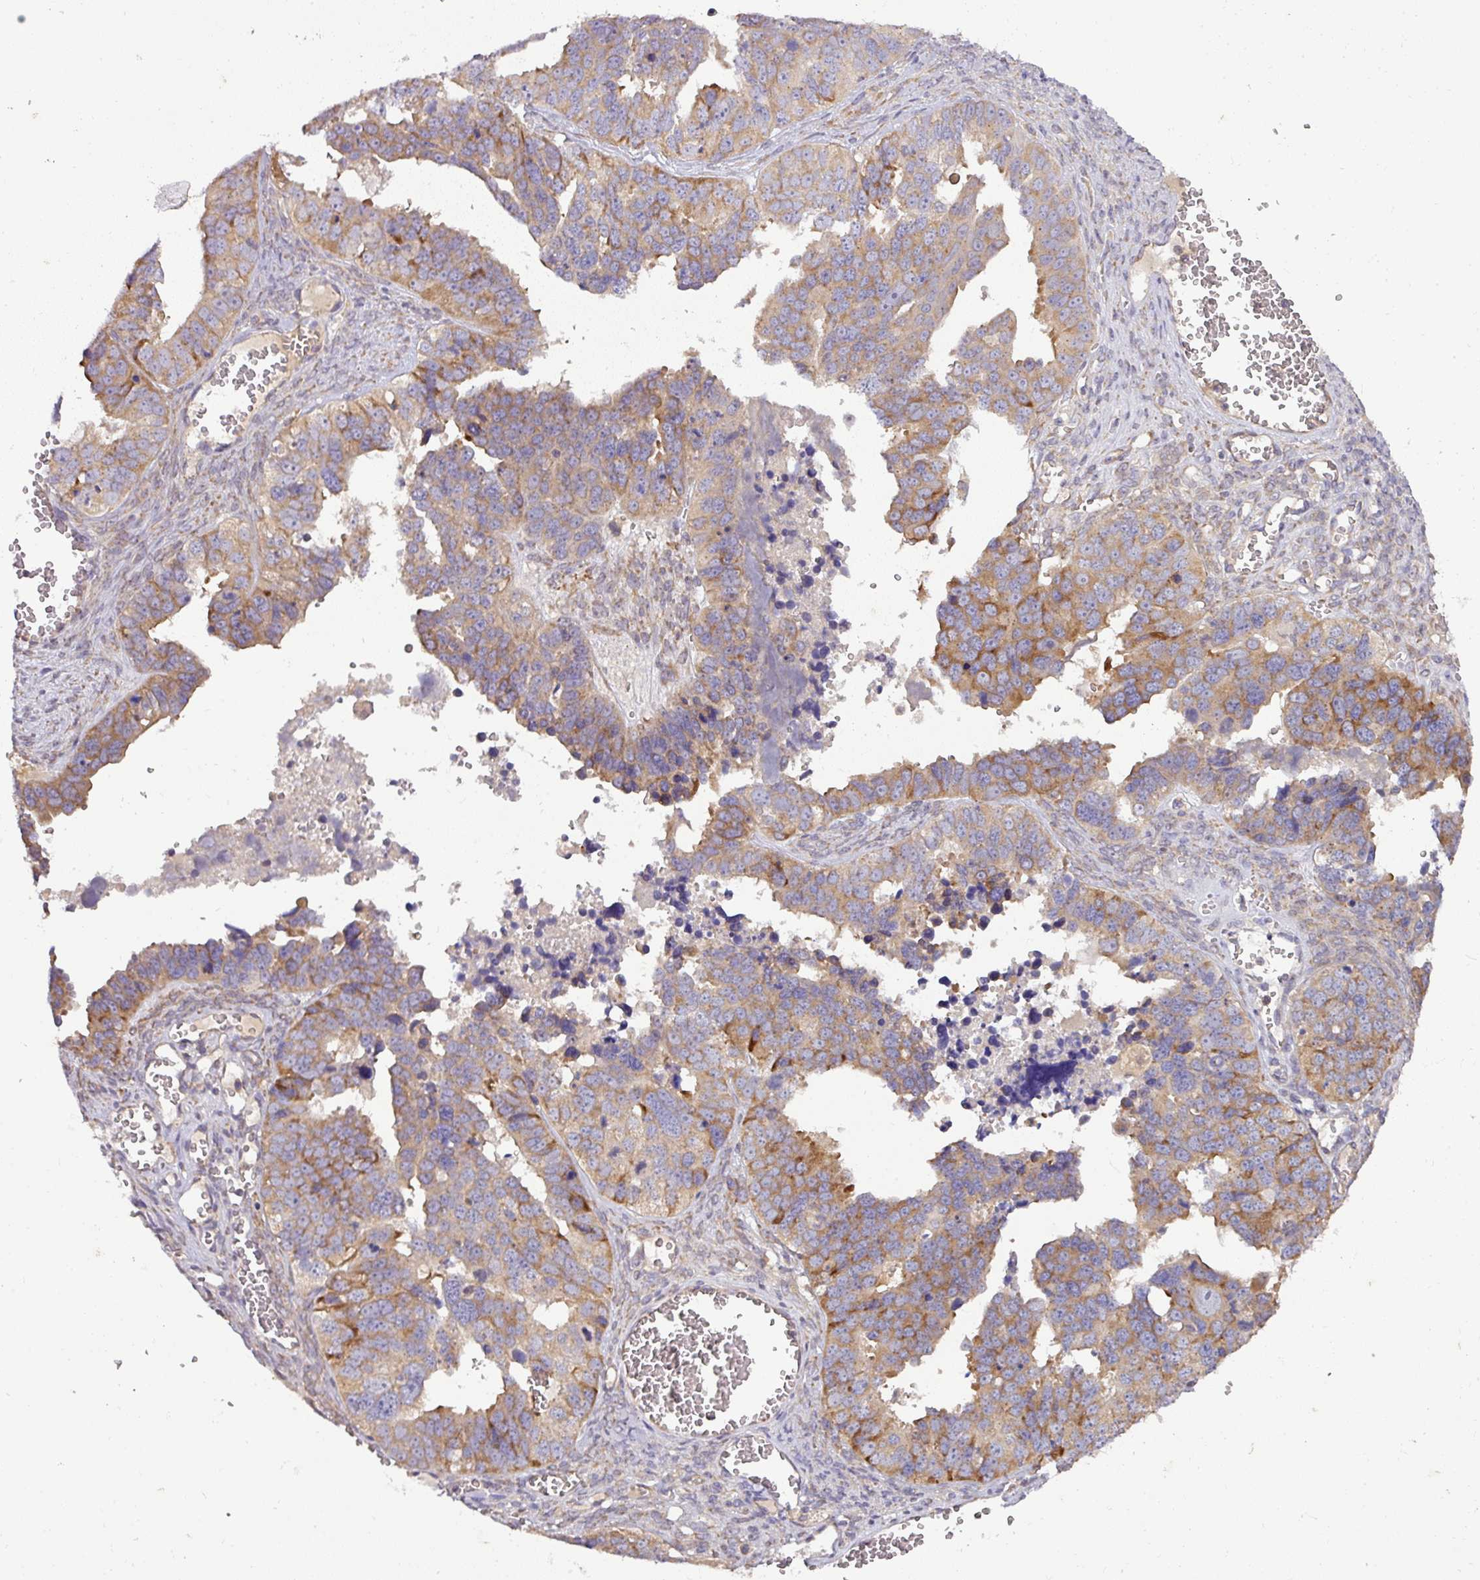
{"staining": {"intensity": "moderate", "quantity": "25%-75%", "location": "cytoplasmic/membranous"}, "tissue": "ovarian cancer", "cell_type": "Tumor cells", "image_type": "cancer", "snomed": [{"axis": "morphology", "description": "Cystadenocarcinoma, serous, NOS"}, {"axis": "topography", "description": "Ovary"}], "caption": "About 25%-75% of tumor cells in serous cystadenocarcinoma (ovarian) show moderate cytoplasmic/membranous protein positivity as visualized by brown immunohistochemical staining.", "gene": "GALP", "patient": {"sex": "female", "age": 76}}